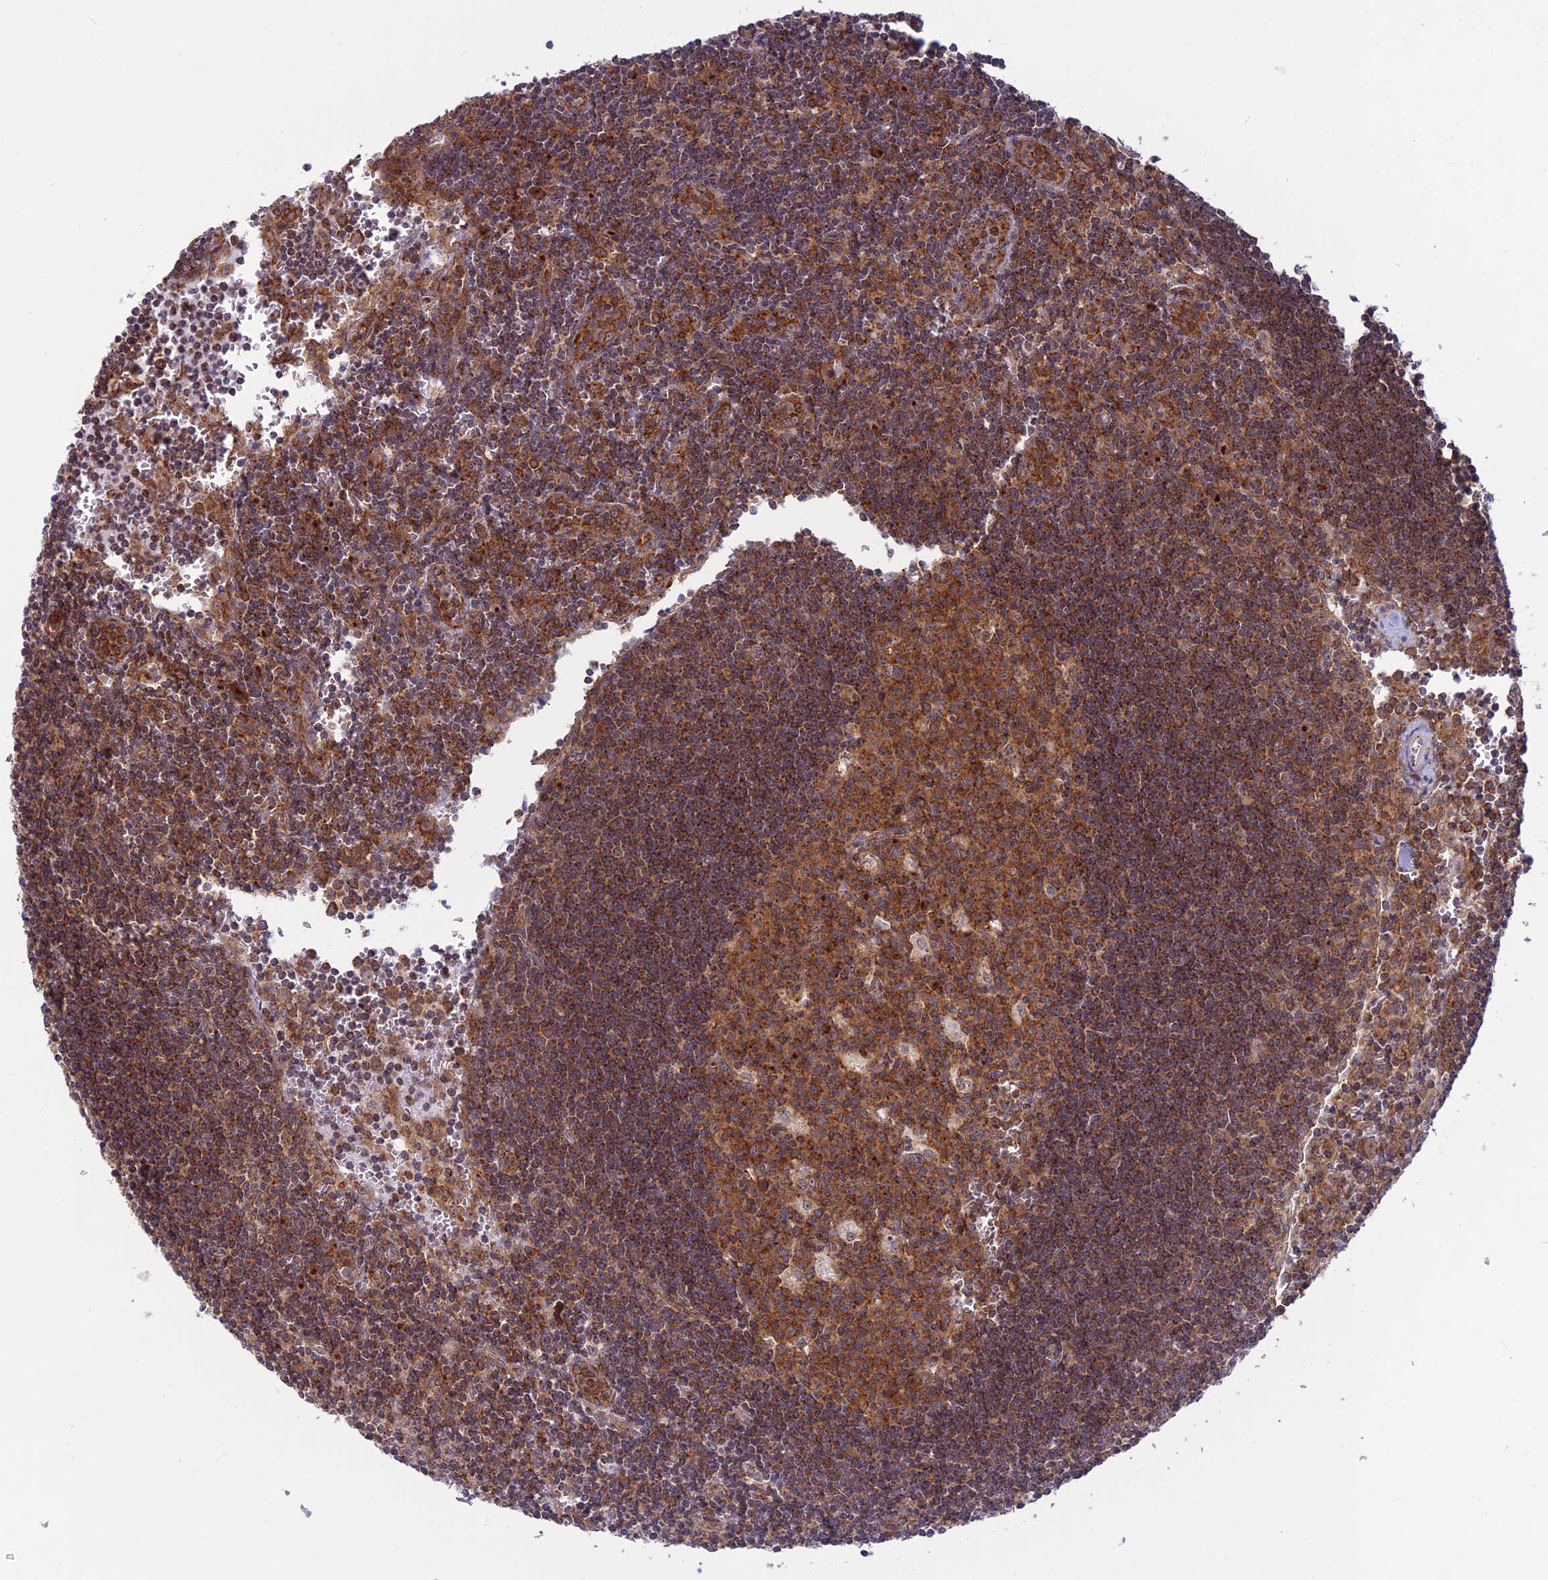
{"staining": {"intensity": "strong", "quantity": ">75%", "location": "cytoplasmic/membranous"}, "tissue": "lymph node", "cell_type": "Germinal center cells", "image_type": "normal", "snomed": [{"axis": "morphology", "description": "Normal tissue, NOS"}, {"axis": "topography", "description": "Lymph node"}], "caption": "IHC micrograph of benign lymph node stained for a protein (brown), which displays high levels of strong cytoplasmic/membranous positivity in approximately >75% of germinal center cells.", "gene": "CLINT1", "patient": {"sex": "female", "age": 32}}